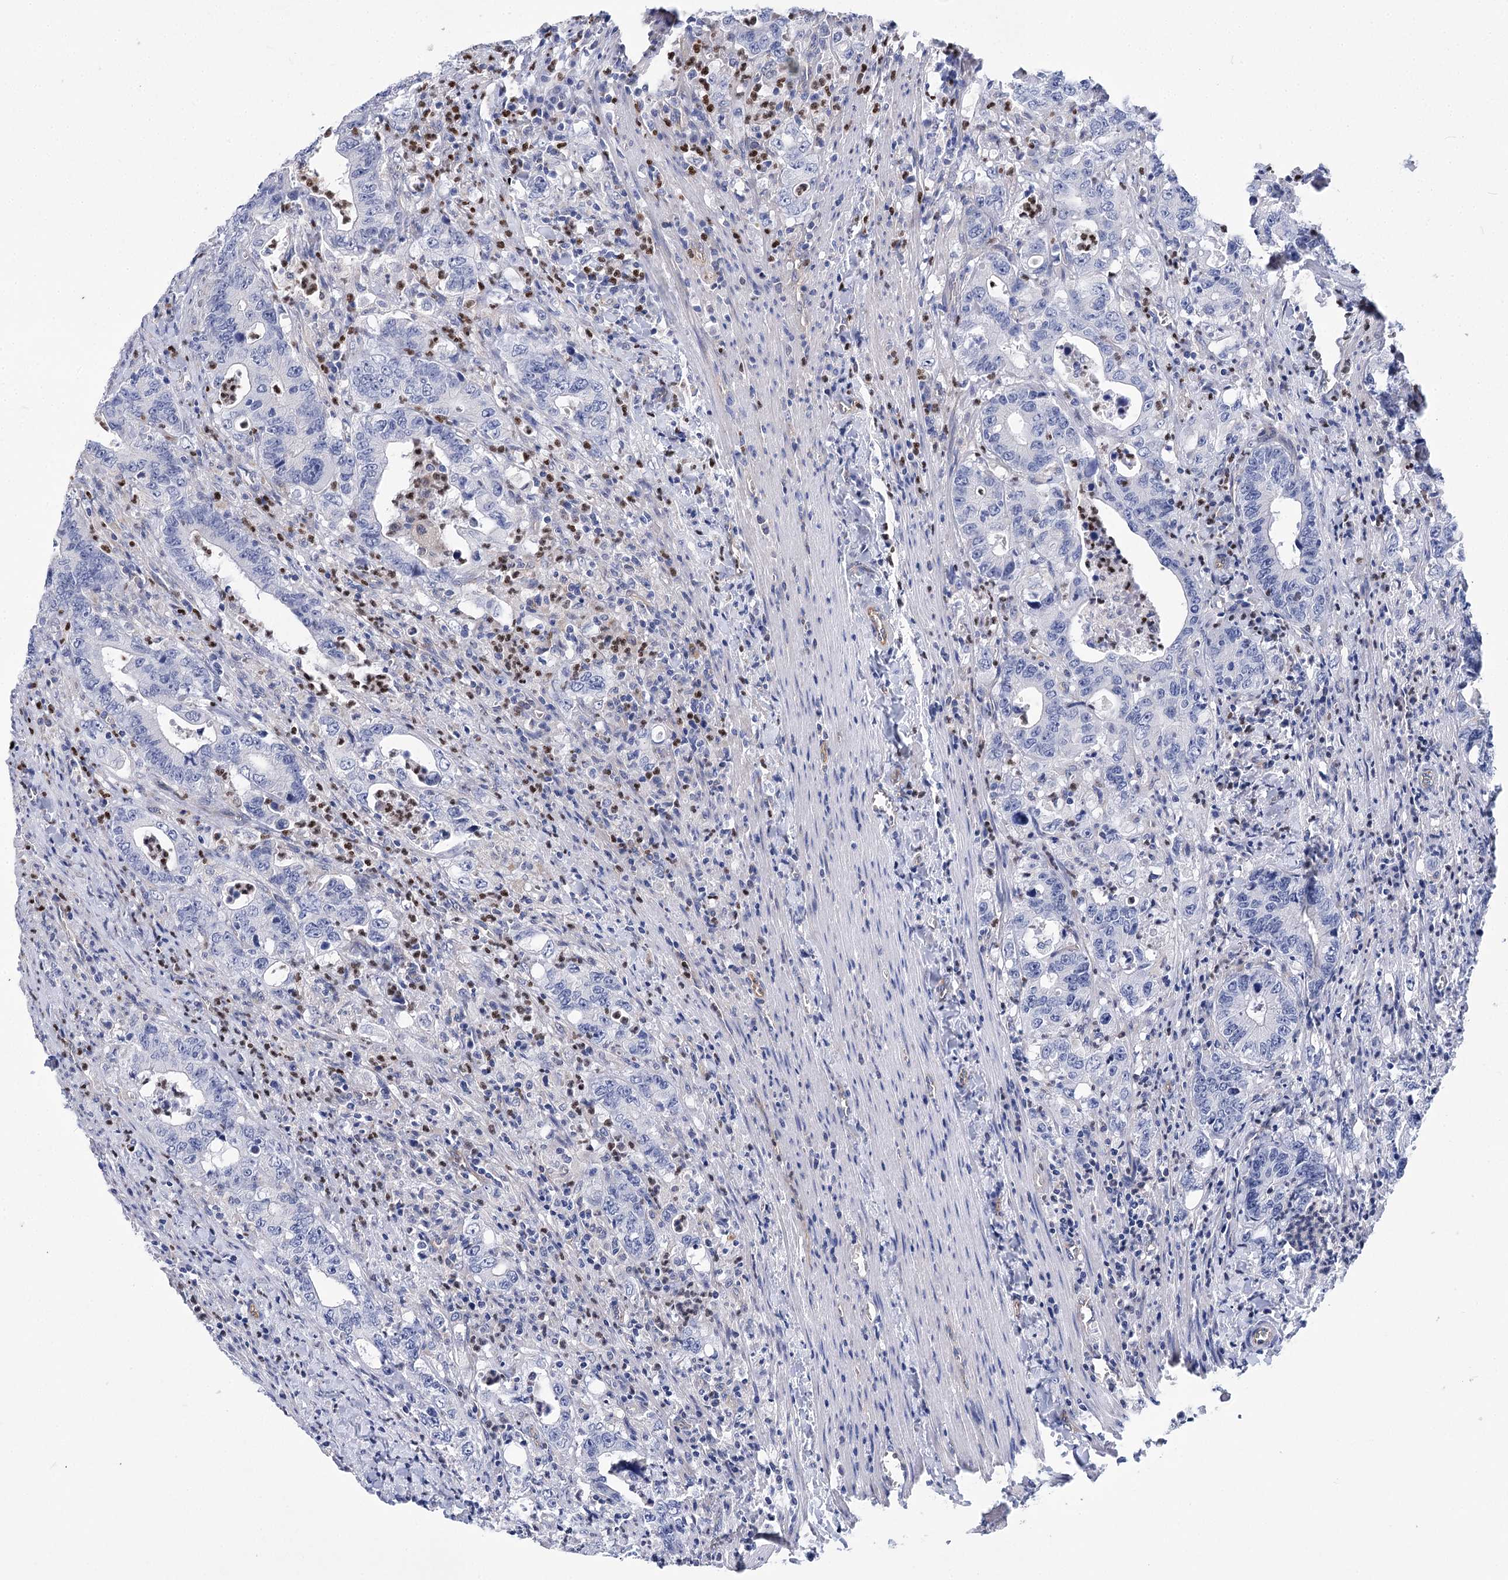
{"staining": {"intensity": "negative", "quantity": "none", "location": "none"}, "tissue": "colorectal cancer", "cell_type": "Tumor cells", "image_type": "cancer", "snomed": [{"axis": "morphology", "description": "Adenocarcinoma, NOS"}, {"axis": "topography", "description": "Colon"}], "caption": "An immunohistochemistry (IHC) photomicrograph of adenocarcinoma (colorectal) is shown. There is no staining in tumor cells of adenocarcinoma (colorectal).", "gene": "THAP6", "patient": {"sex": "female", "age": 75}}